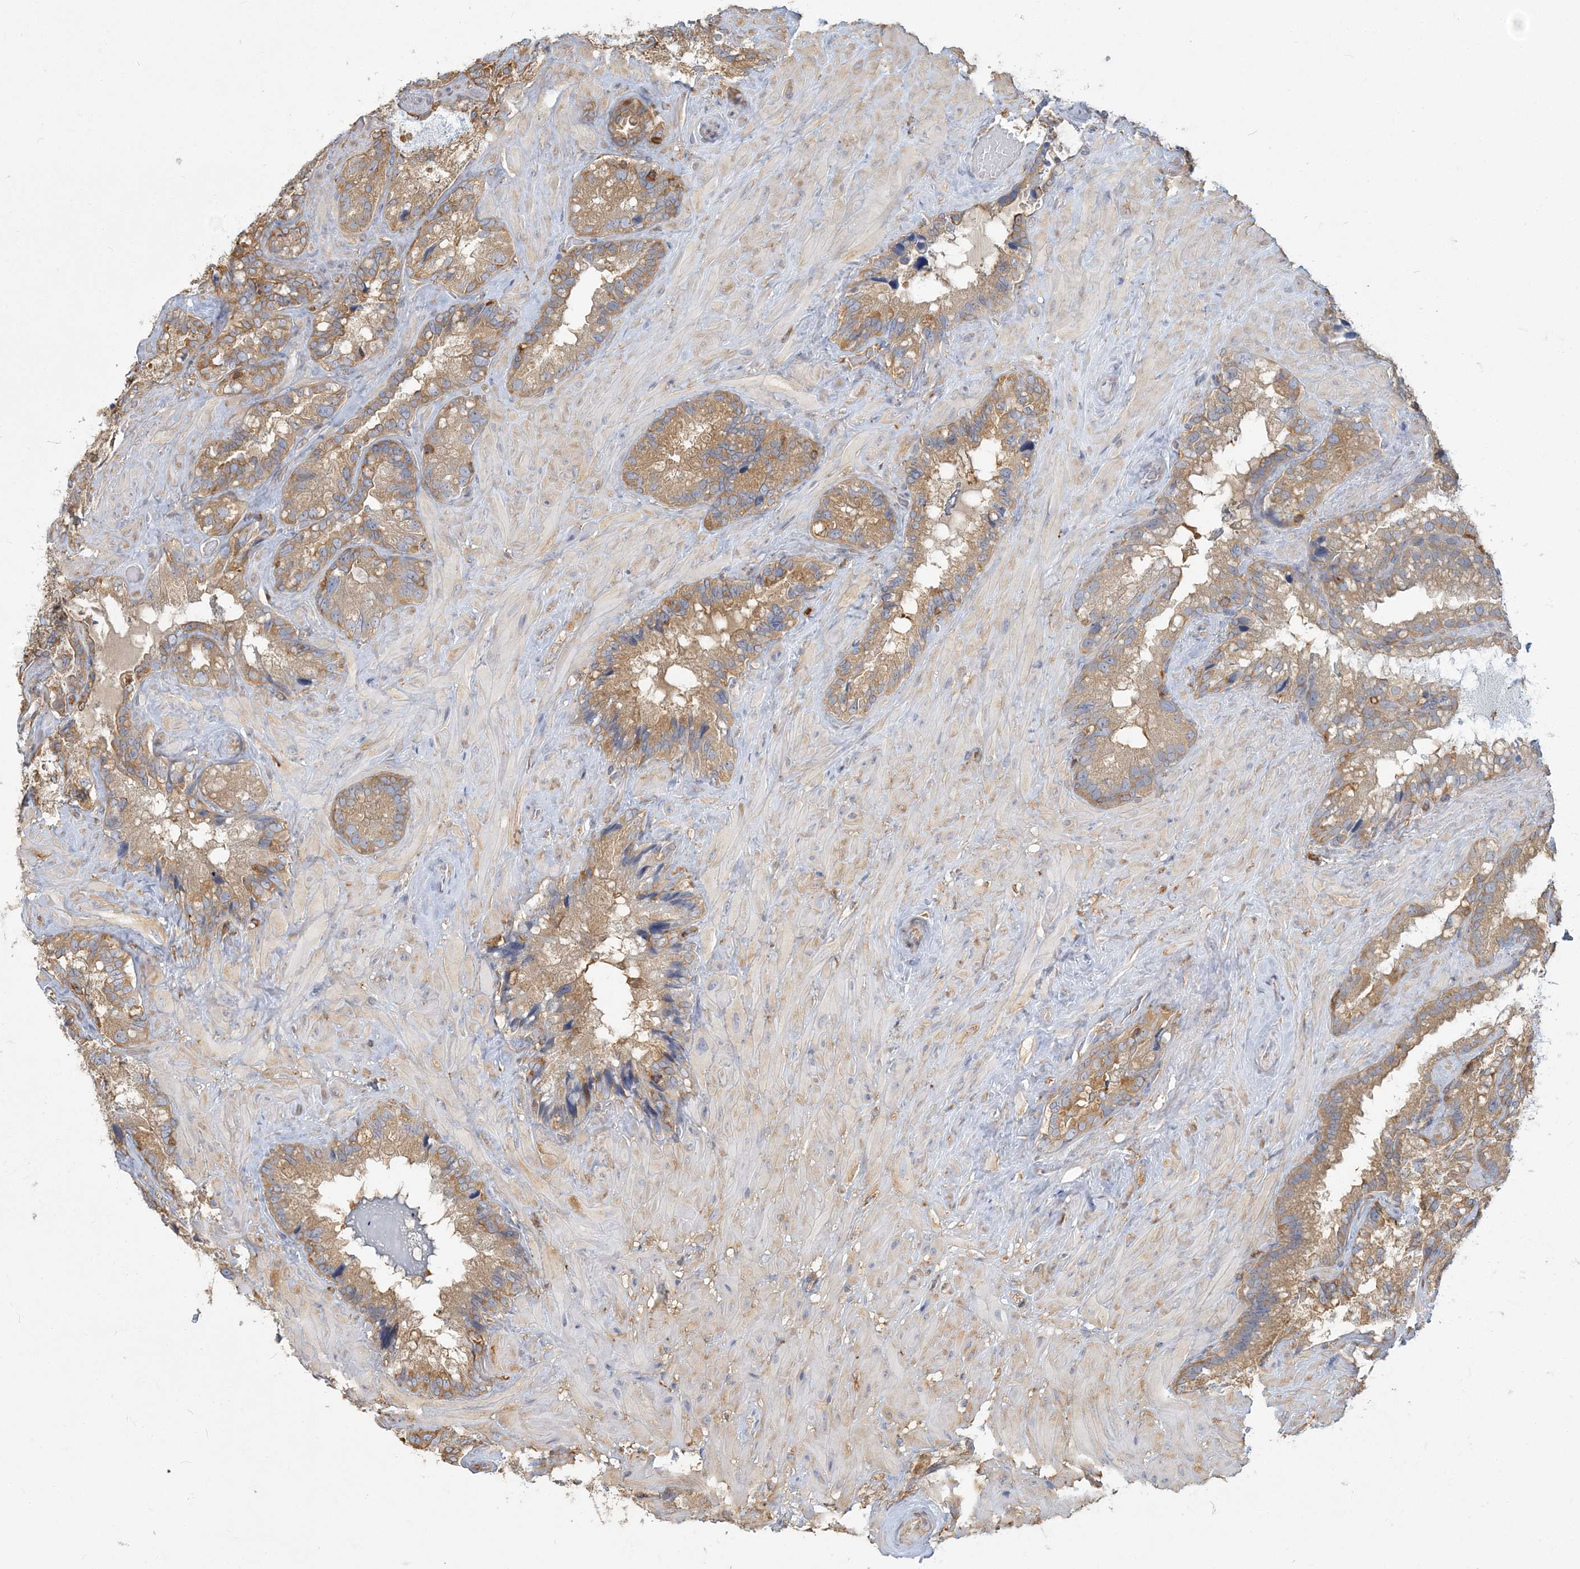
{"staining": {"intensity": "moderate", "quantity": ">75%", "location": "cytoplasmic/membranous"}, "tissue": "seminal vesicle", "cell_type": "Glandular cells", "image_type": "normal", "snomed": [{"axis": "morphology", "description": "Normal tissue, NOS"}, {"axis": "topography", "description": "Prostate"}, {"axis": "topography", "description": "Seminal veicle"}], "caption": "The image displays staining of unremarkable seminal vesicle, revealing moderate cytoplasmic/membranous protein staining (brown color) within glandular cells.", "gene": "ANKS1A", "patient": {"sex": "male", "age": 68}}